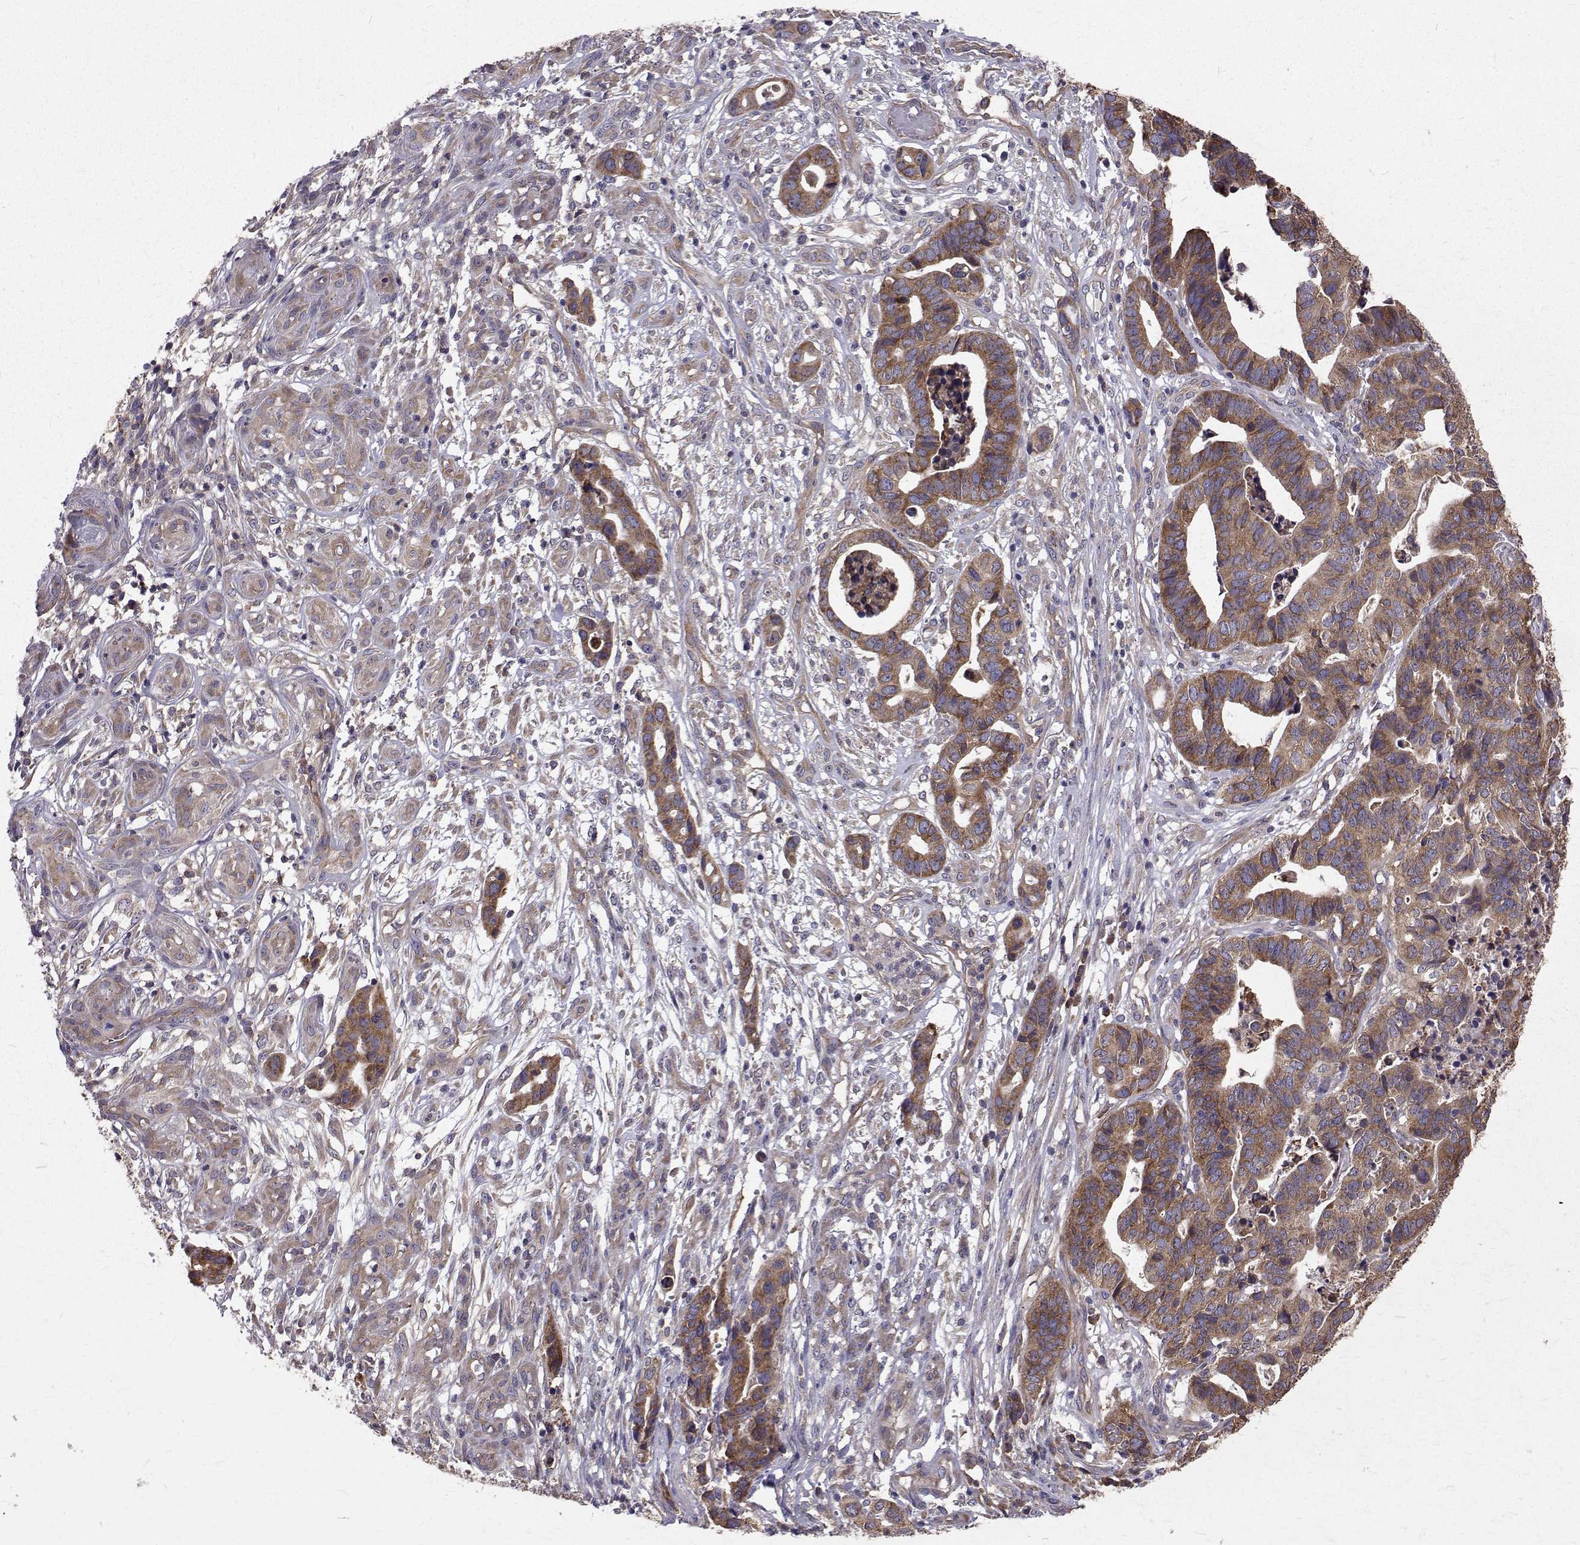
{"staining": {"intensity": "moderate", "quantity": ">75%", "location": "cytoplasmic/membranous"}, "tissue": "stomach cancer", "cell_type": "Tumor cells", "image_type": "cancer", "snomed": [{"axis": "morphology", "description": "Adenocarcinoma, NOS"}, {"axis": "topography", "description": "Stomach, upper"}], "caption": "Human stomach cancer (adenocarcinoma) stained for a protein (brown) shows moderate cytoplasmic/membranous positive staining in approximately >75% of tumor cells.", "gene": "FARSB", "patient": {"sex": "female", "age": 67}}